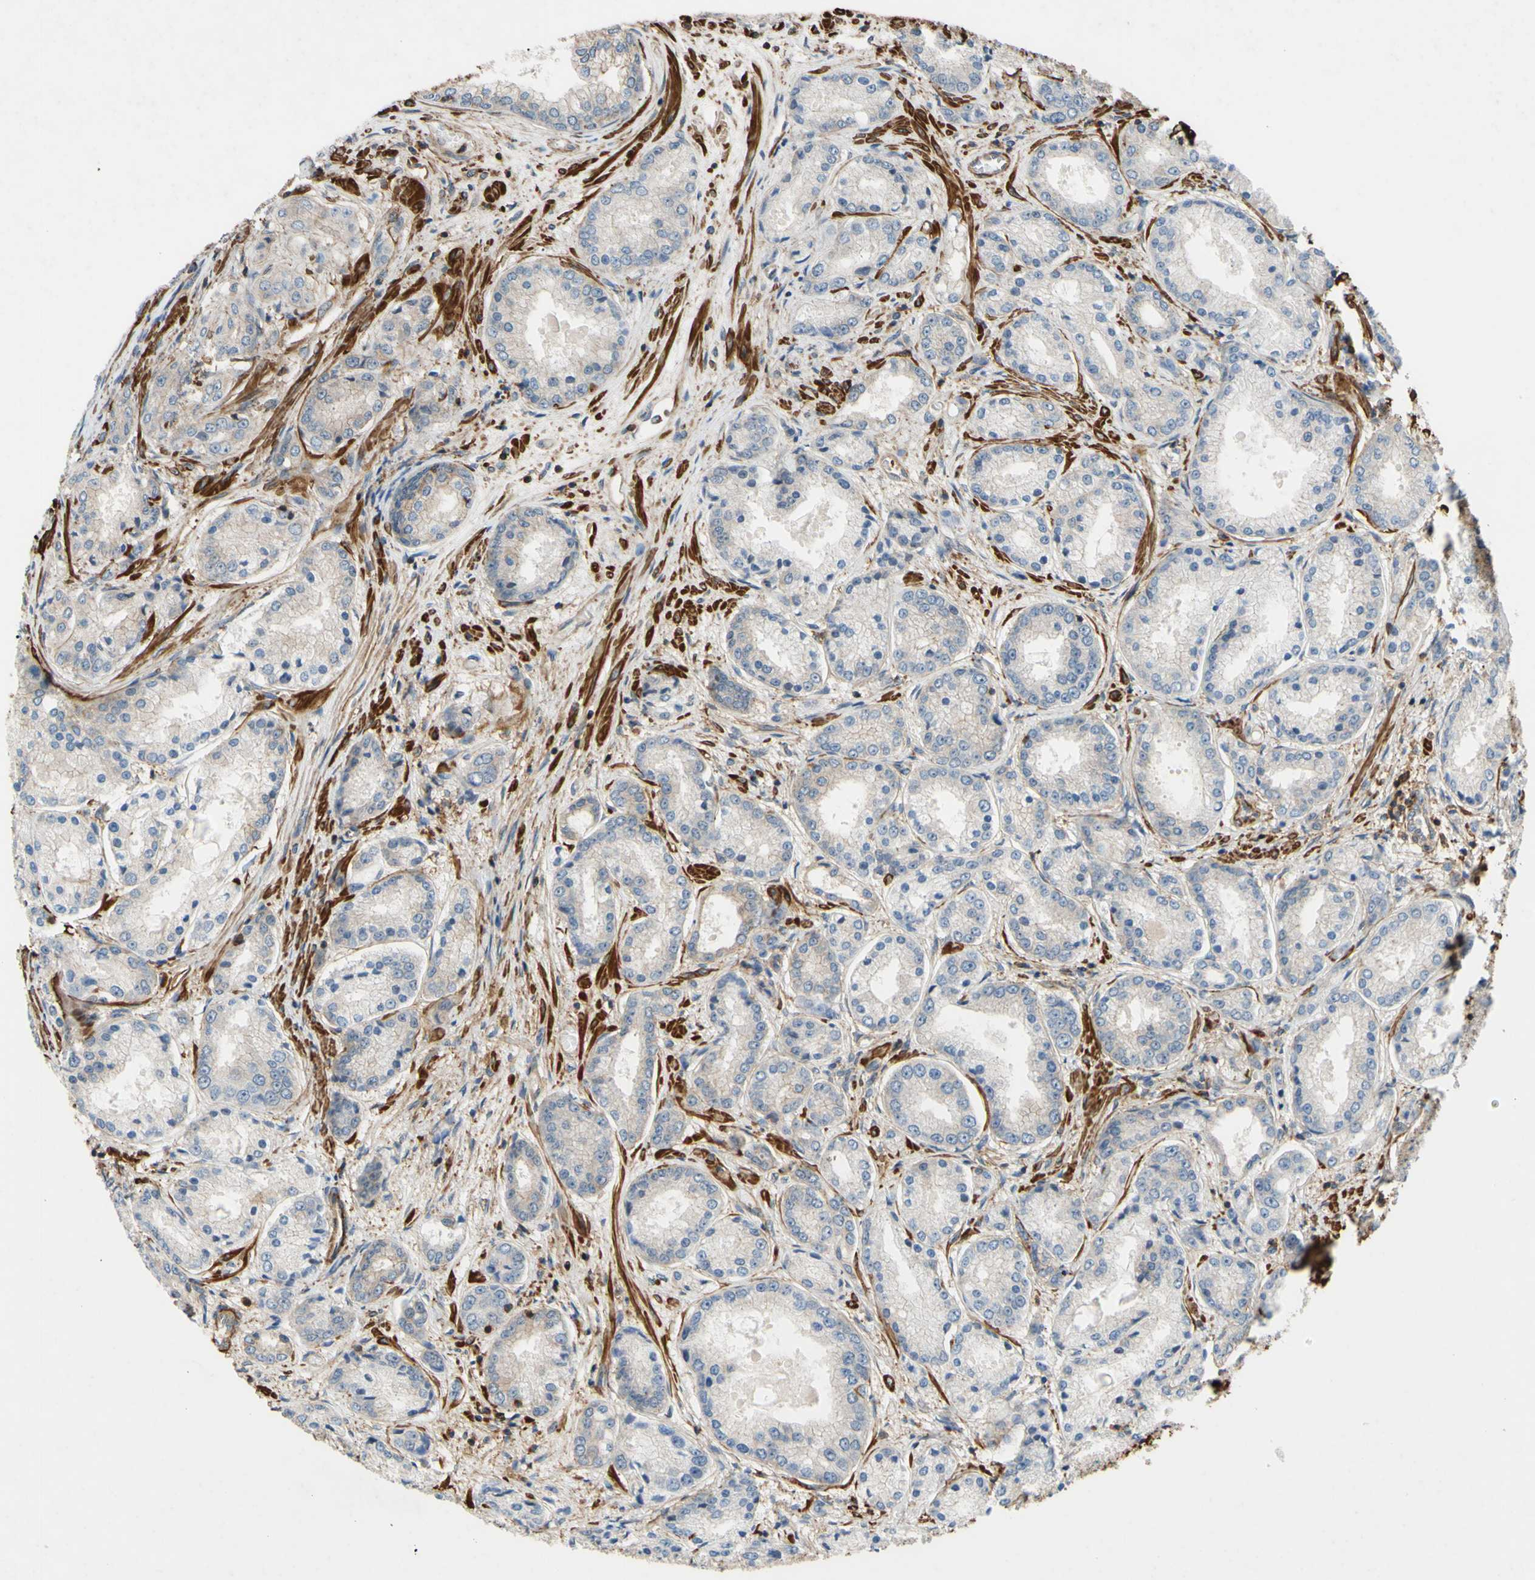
{"staining": {"intensity": "negative", "quantity": "none", "location": "none"}, "tissue": "prostate cancer", "cell_type": "Tumor cells", "image_type": "cancer", "snomed": [{"axis": "morphology", "description": "Adenocarcinoma, High grade"}, {"axis": "topography", "description": "Prostate"}], "caption": "DAB immunohistochemical staining of human prostate cancer (high-grade adenocarcinoma) reveals no significant positivity in tumor cells. The staining is performed using DAB (3,3'-diaminobenzidine) brown chromogen with nuclei counter-stained in using hematoxylin.", "gene": "ADD3", "patient": {"sex": "male", "age": 59}}